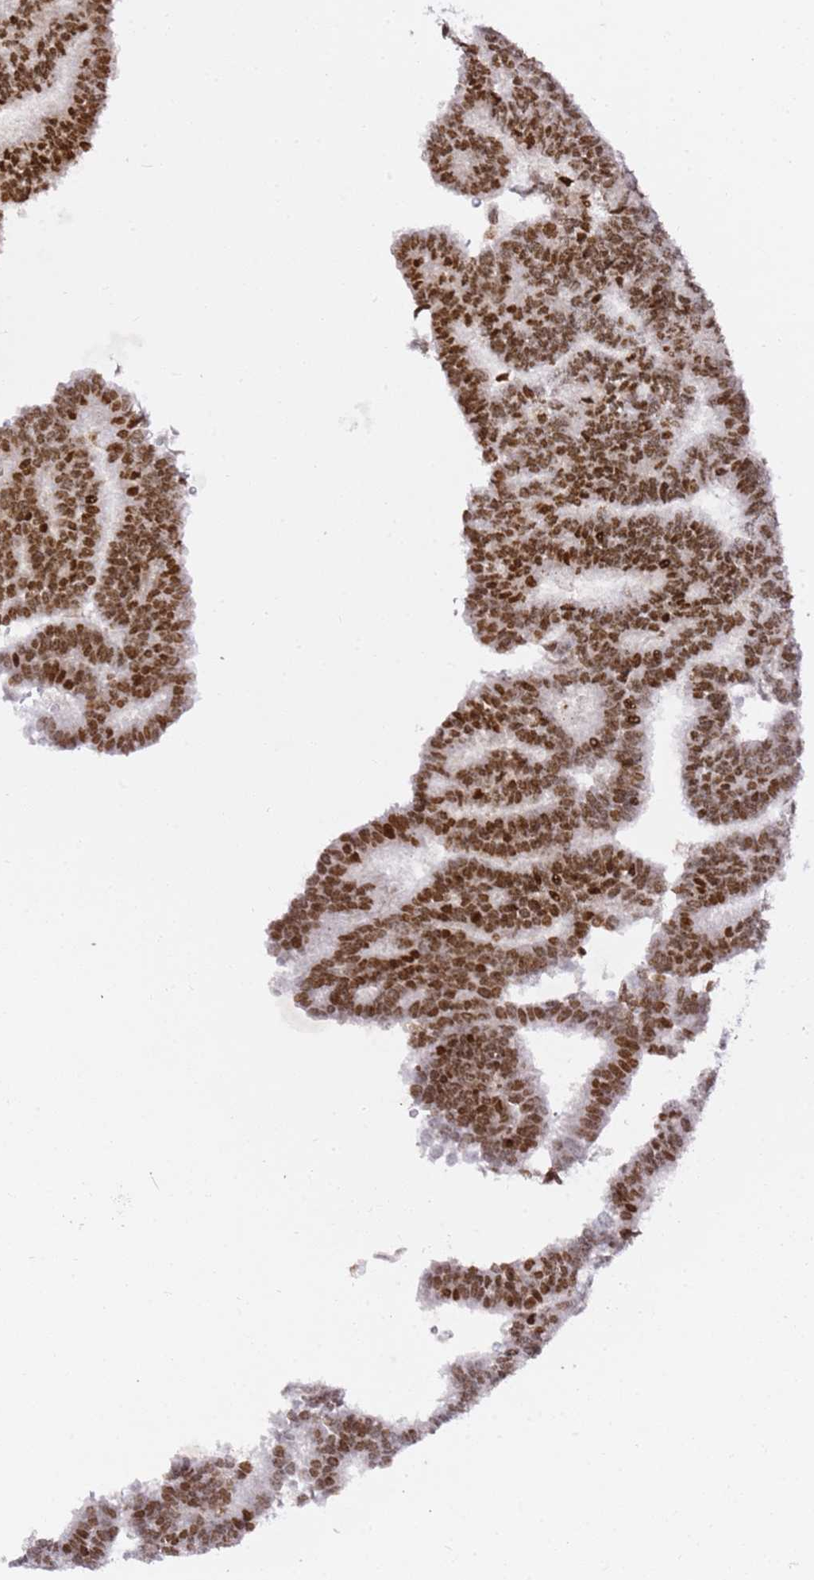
{"staining": {"intensity": "strong", "quantity": ">75%", "location": "nuclear"}, "tissue": "thyroid cancer", "cell_type": "Tumor cells", "image_type": "cancer", "snomed": [{"axis": "morphology", "description": "Papillary adenocarcinoma, NOS"}, {"axis": "topography", "description": "Thyroid gland"}], "caption": "DAB (3,3'-diaminobenzidine) immunohistochemical staining of papillary adenocarcinoma (thyroid) reveals strong nuclear protein expression in approximately >75% of tumor cells. Nuclei are stained in blue.", "gene": "GBP2", "patient": {"sex": "female", "age": 35}}